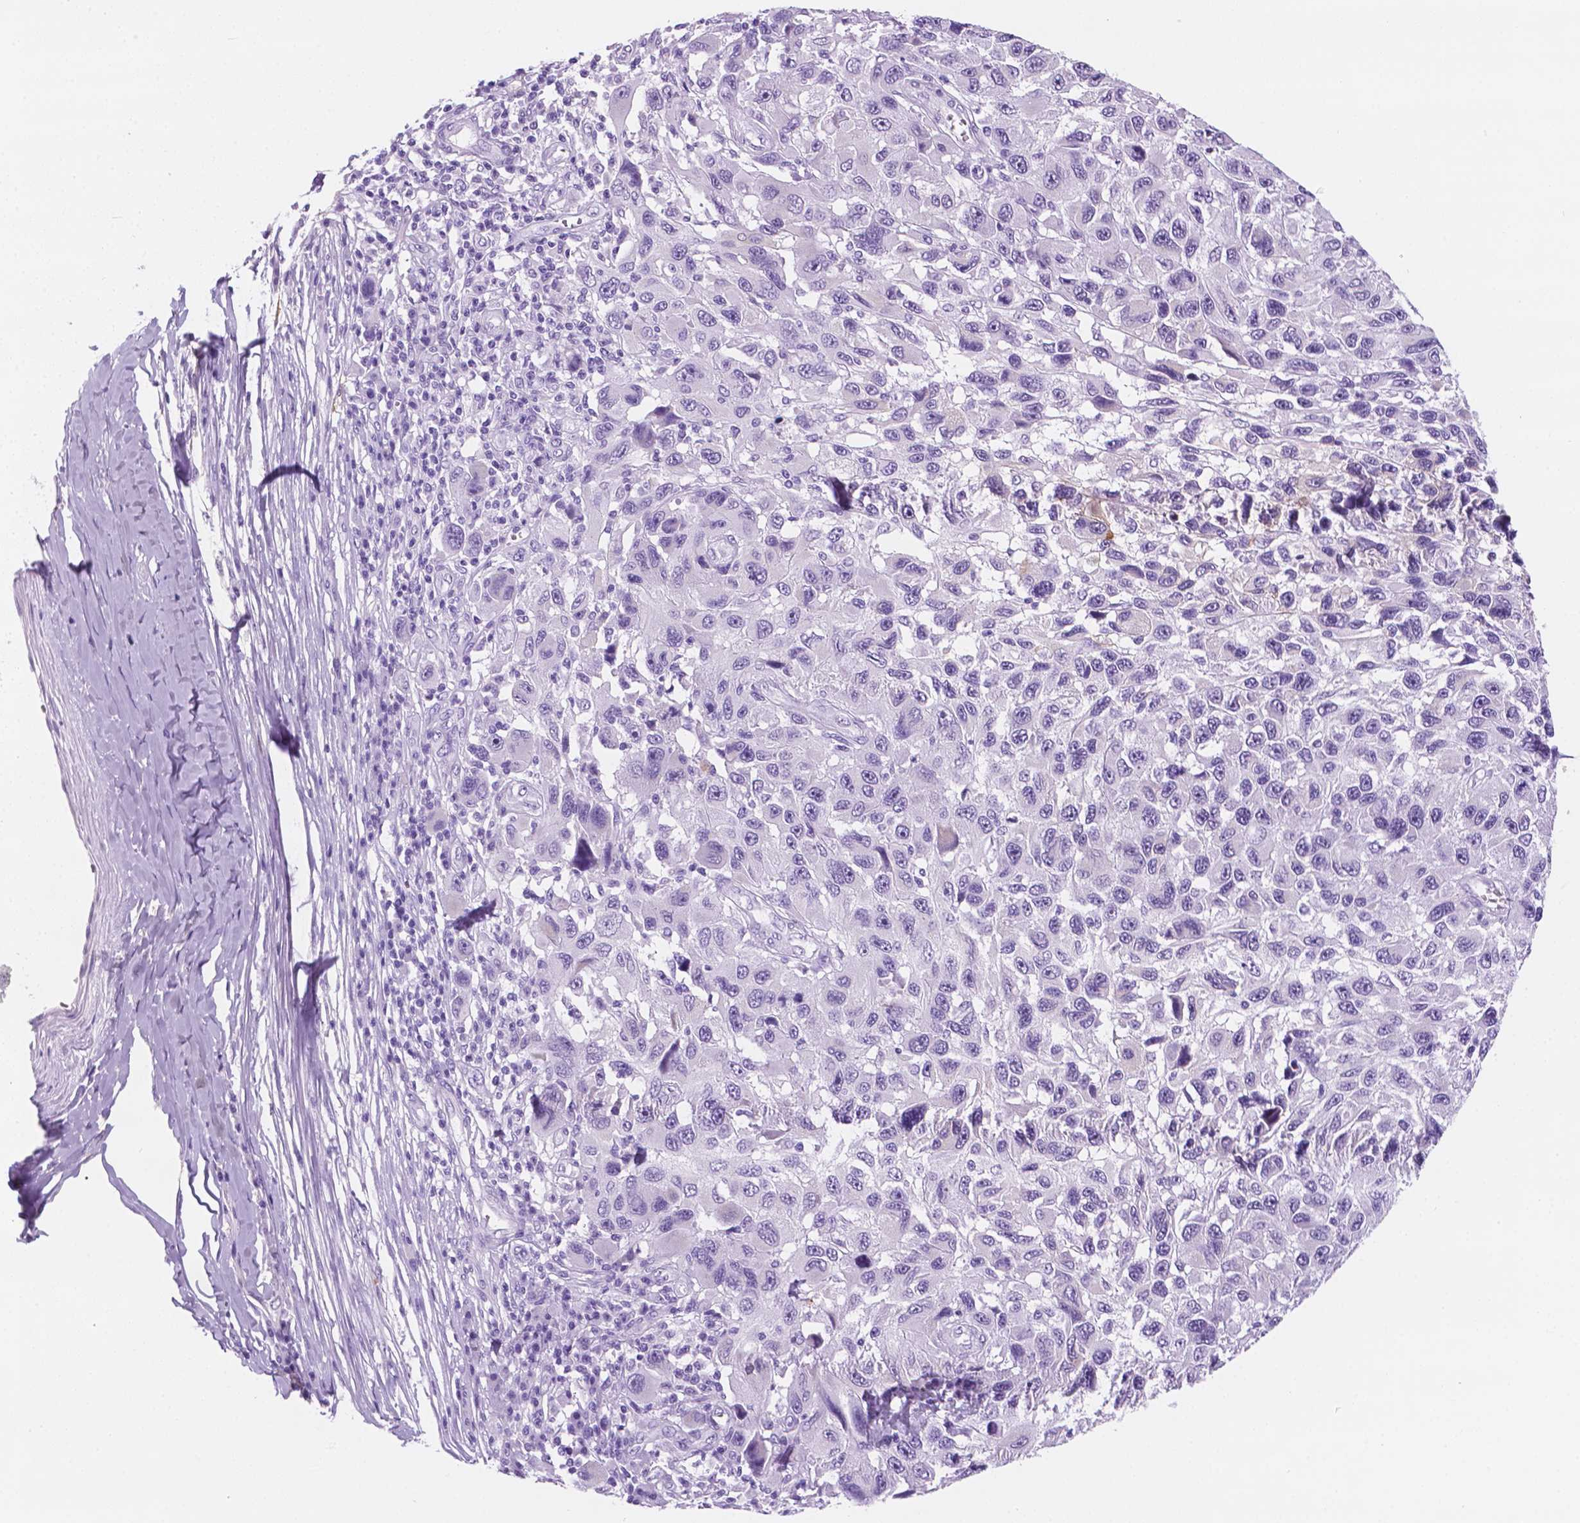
{"staining": {"intensity": "negative", "quantity": "none", "location": "none"}, "tissue": "melanoma", "cell_type": "Tumor cells", "image_type": "cancer", "snomed": [{"axis": "morphology", "description": "Malignant melanoma, NOS"}, {"axis": "topography", "description": "Skin"}], "caption": "Immunohistochemistry of melanoma shows no positivity in tumor cells.", "gene": "PPL", "patient": {"sex": "male", "age": 53}}